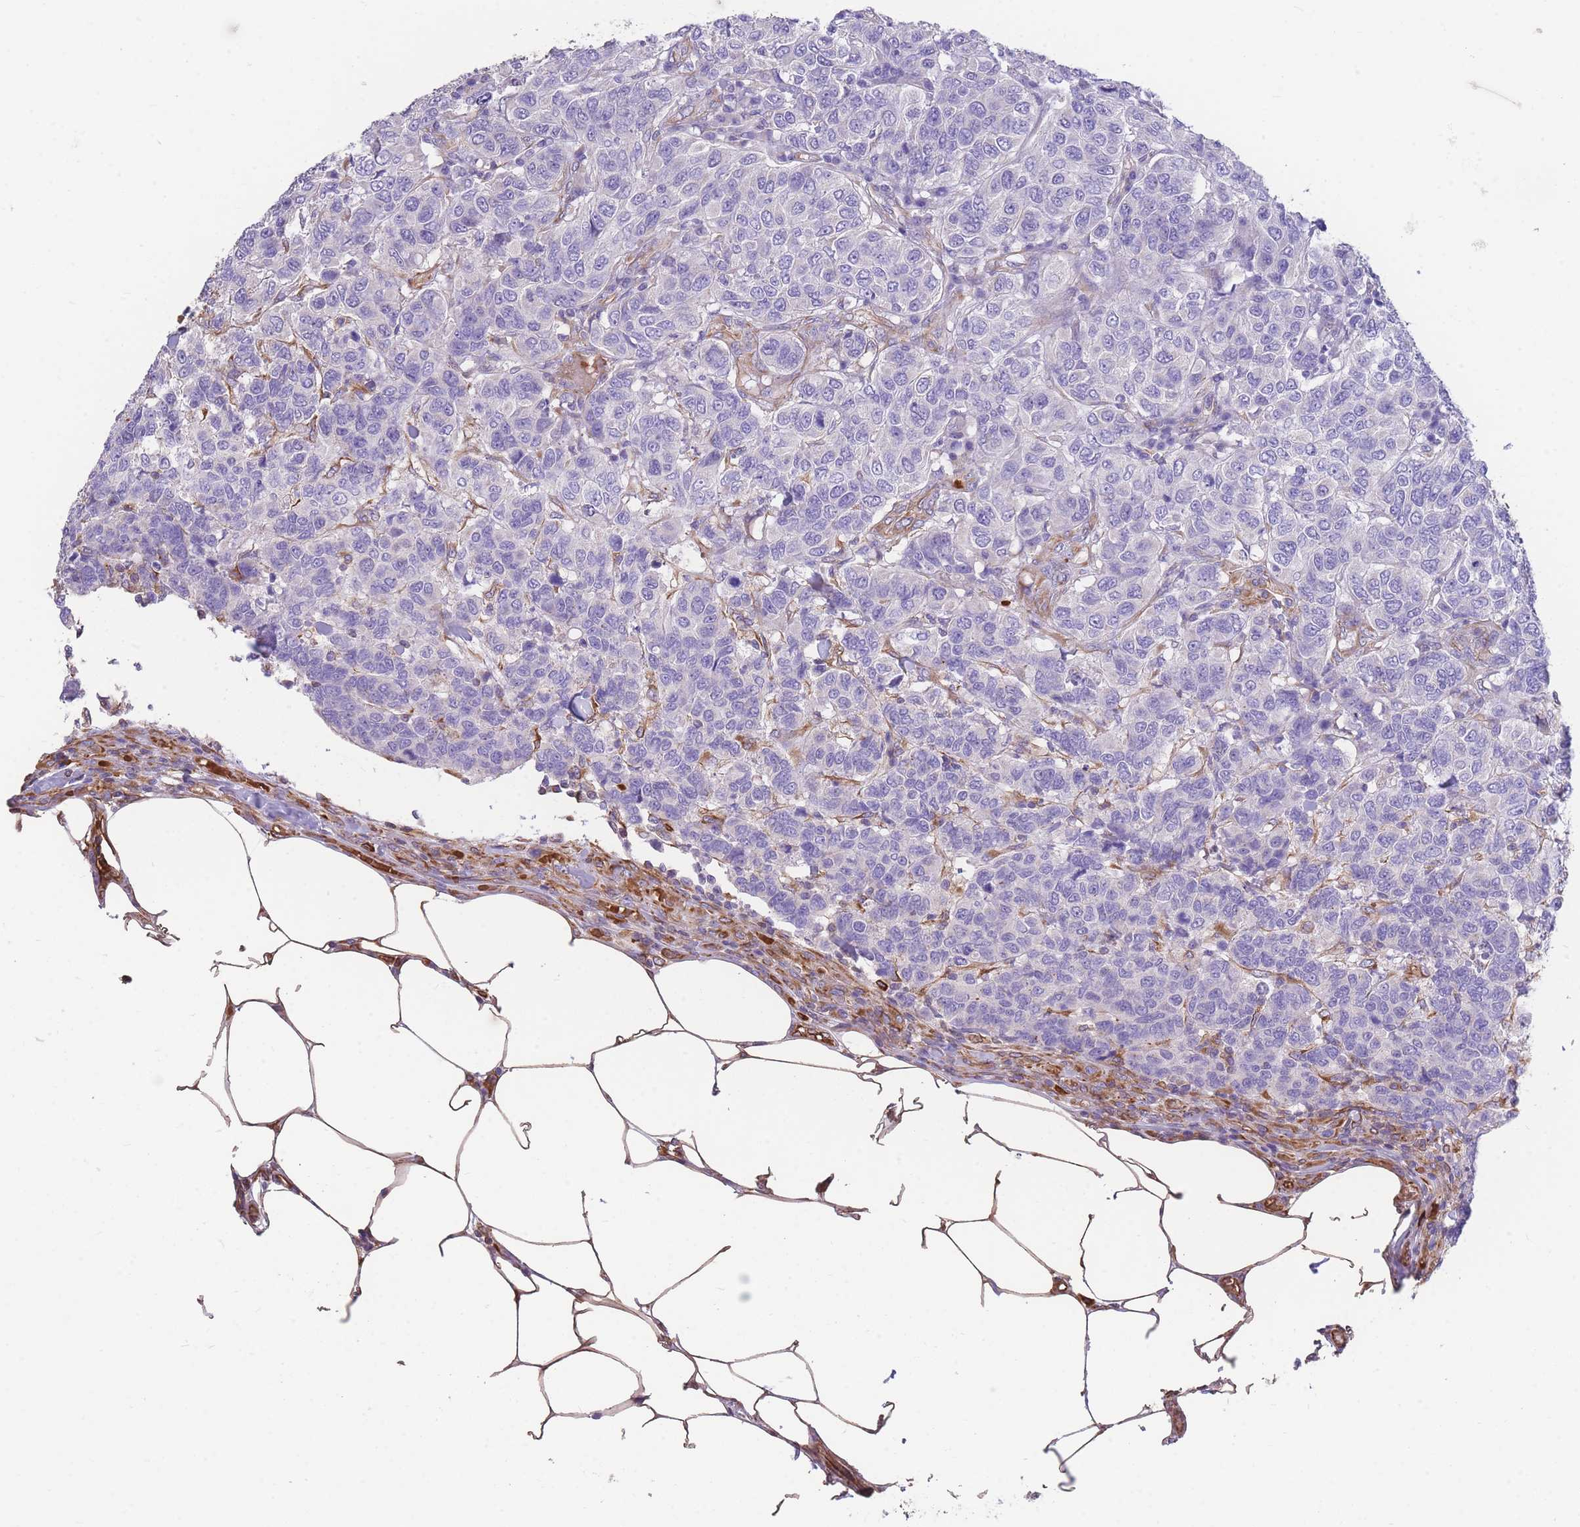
{"staining": {"intensity": "negative", "quantity": "none", "location": "none"}, "tissue": "breast cancer", "cell_type": "Tumor cells", "image_type": "cancer", "snomed": [{"axis": "morphology", "description": "Duct carcinoma"}, {"axis": "topography", "description": "Breast"}], "caption": "IHC image of human breast cancer stained for a protein (brown), which demonstrates no expression in tumor cells.", "gene": "ANKRD53", "patient": {"sex": "female", "age": 55}}